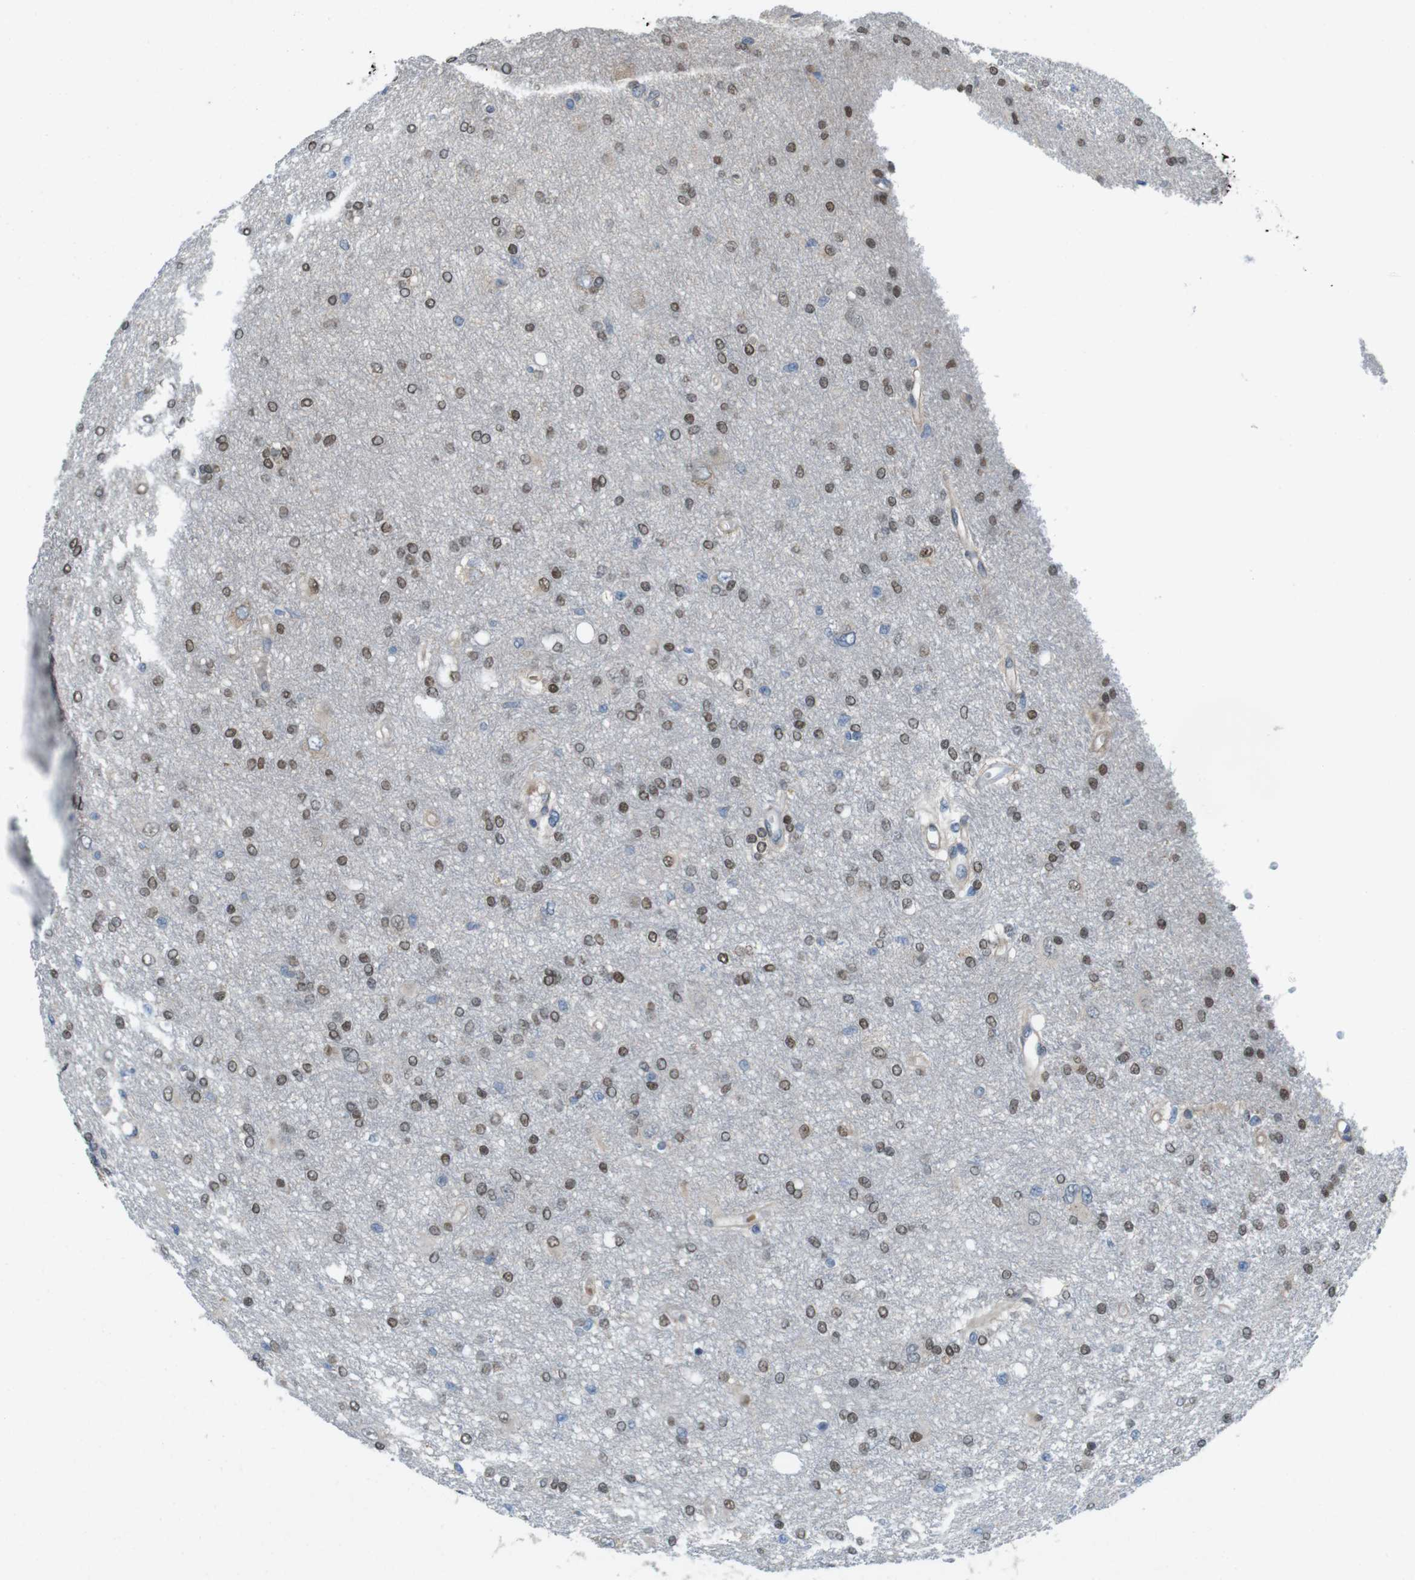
{"staining": {"intensity": "moderate", "quantity": "25%-75%", "location": "nuclear"}, "tissue": "glioma", "cell_type": "Tumor cells", "image_type": "cancer", "snomed": [{"axis": "morphology", "description": "Glioma, malignant, High grade"}, {"axis": "topography", "description": "Brain"}], "caption": "A brown stain shows moderate nuclear expression of a protein in human glioma tumor cells.", "gene": "SKI", "patient": {"sex": "female", "age": 59}}